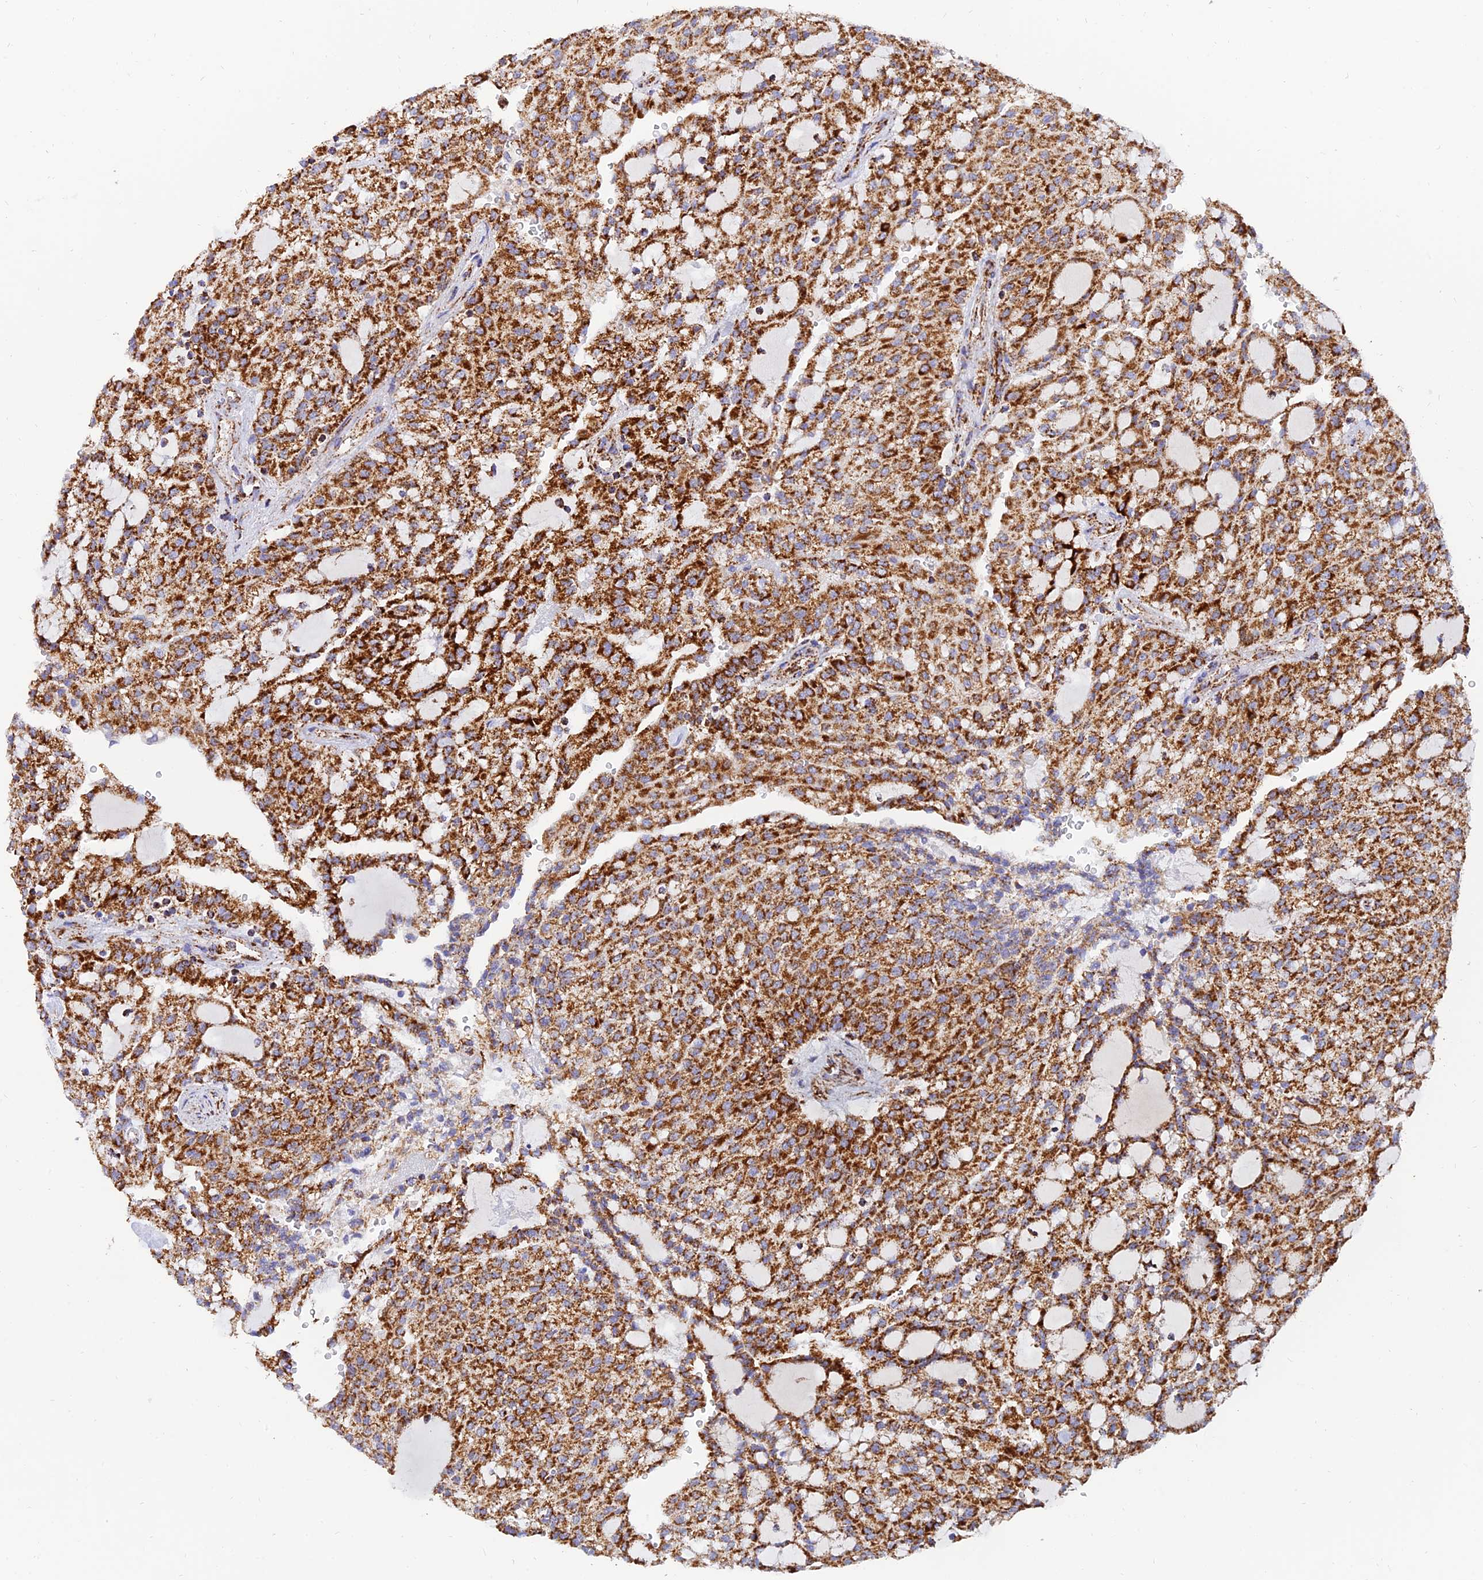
{"staining": {"intensity": "strong", "quantity": ">75%", "location": "cytoplasmic/membranous"}, "tissue": "renal cancer", "cell_type": "Tumor cells", "image_type": "cancer", "snomed": [{"axis": "morphology", "description": "Adenocarcinoma, NOS"}, {"axis": "topography", "description": "Kidney"}], "caption": "Approximately >75% of tumor cells in human renal cancer (adenocarcinoma) show strong cytoplasmic/membranous protein staining as visualized by brown immunohistochemical staining.", "gene": "NDUFB6", "patient": {"sex": "male", "age": 63}}